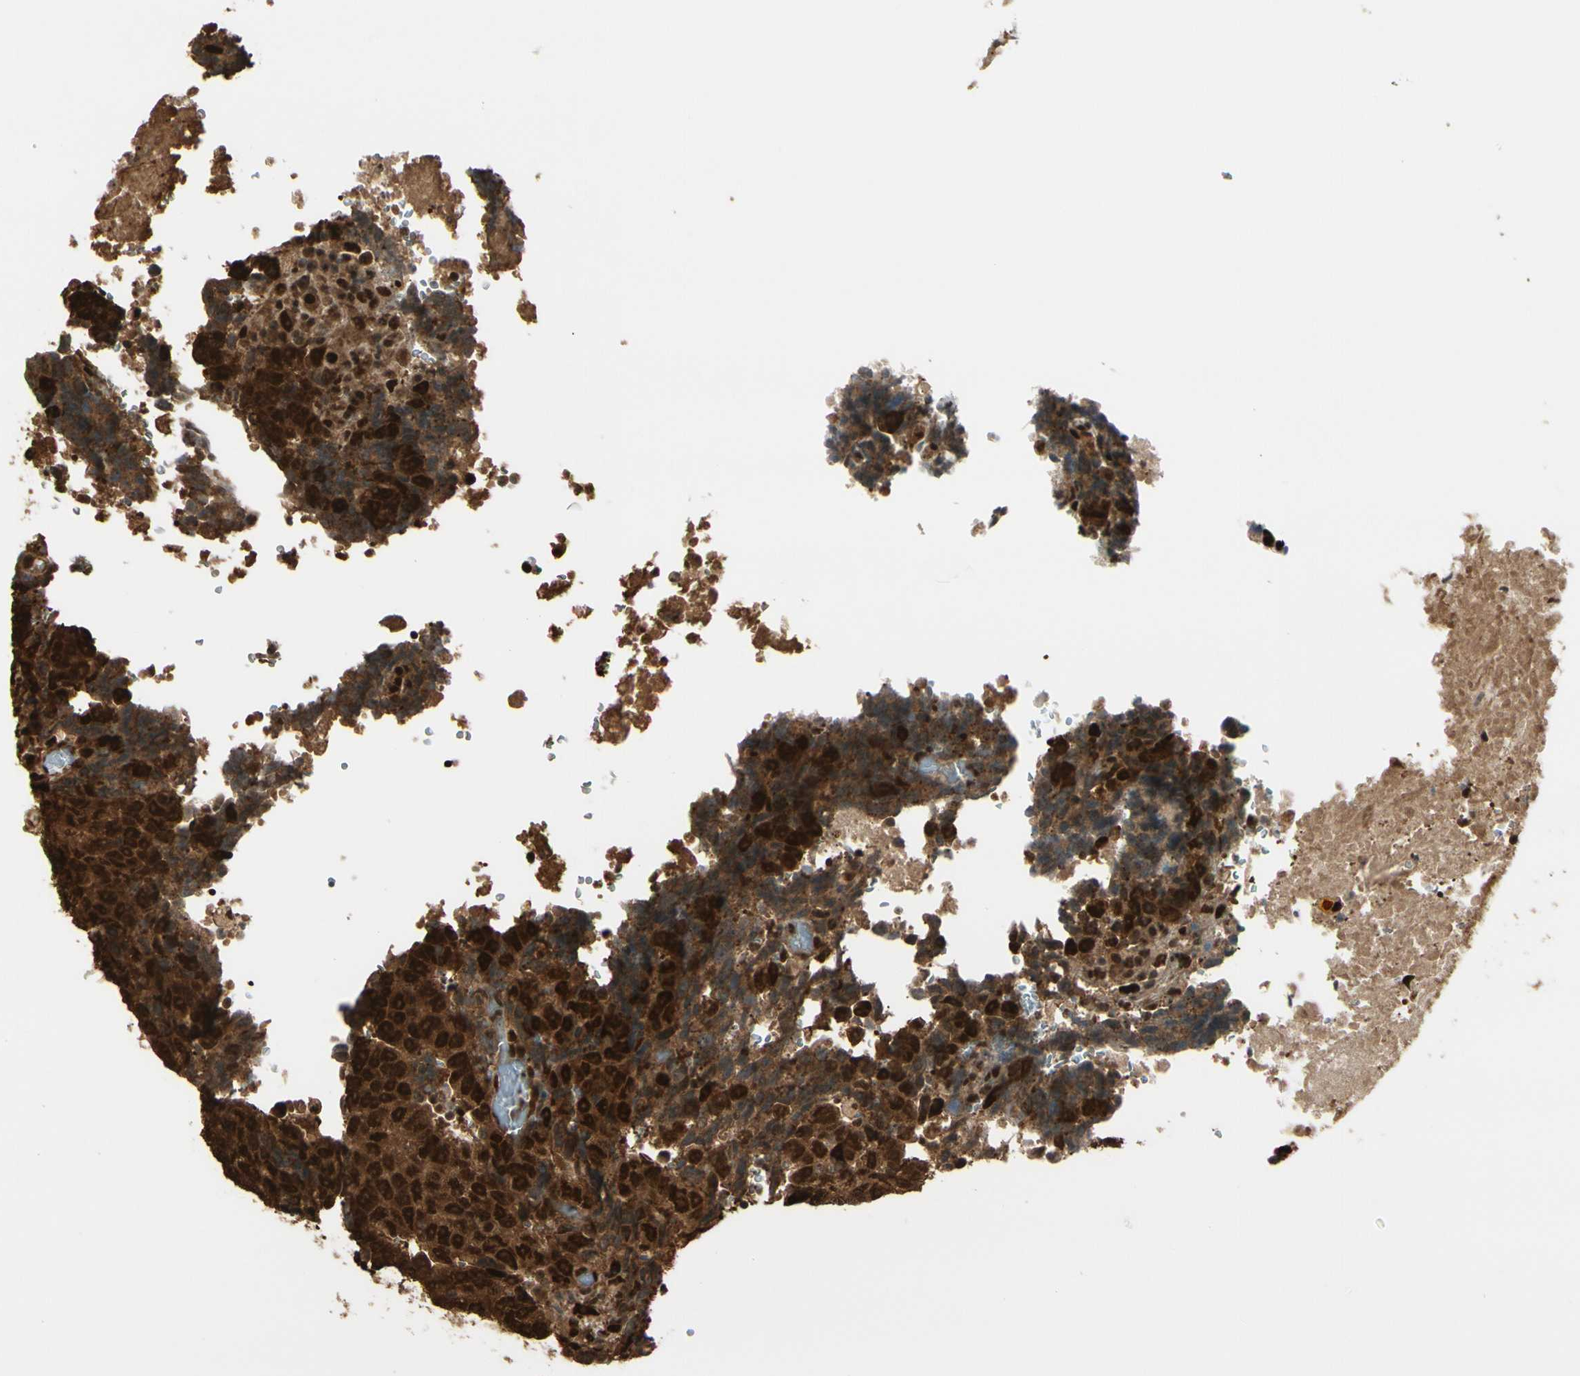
{"staining": {"intensity": "strong", "quantity": ">75%", "location": "cytoplasmic/membranous,nuclear"}, "tissue": "testis cancer", "cell_type": "Tumor cells", "image_type": "cancer", "snomed": [{"axis": "morphology", "description": "Necrosis, NOS"}, {"axis": "morphology", "description": "Carcinoma, Embryonal, NOS"}, {"axis": "topography", "description": "Testis"}], "caption": "Brown immunohistochemical staining in human testis cancer displays strong cytoplasmic/membranous and nuclear staining in about >75% of tumor cells.", "gene": "HSF1", "patient": {"sex": "male", "age": 19}}